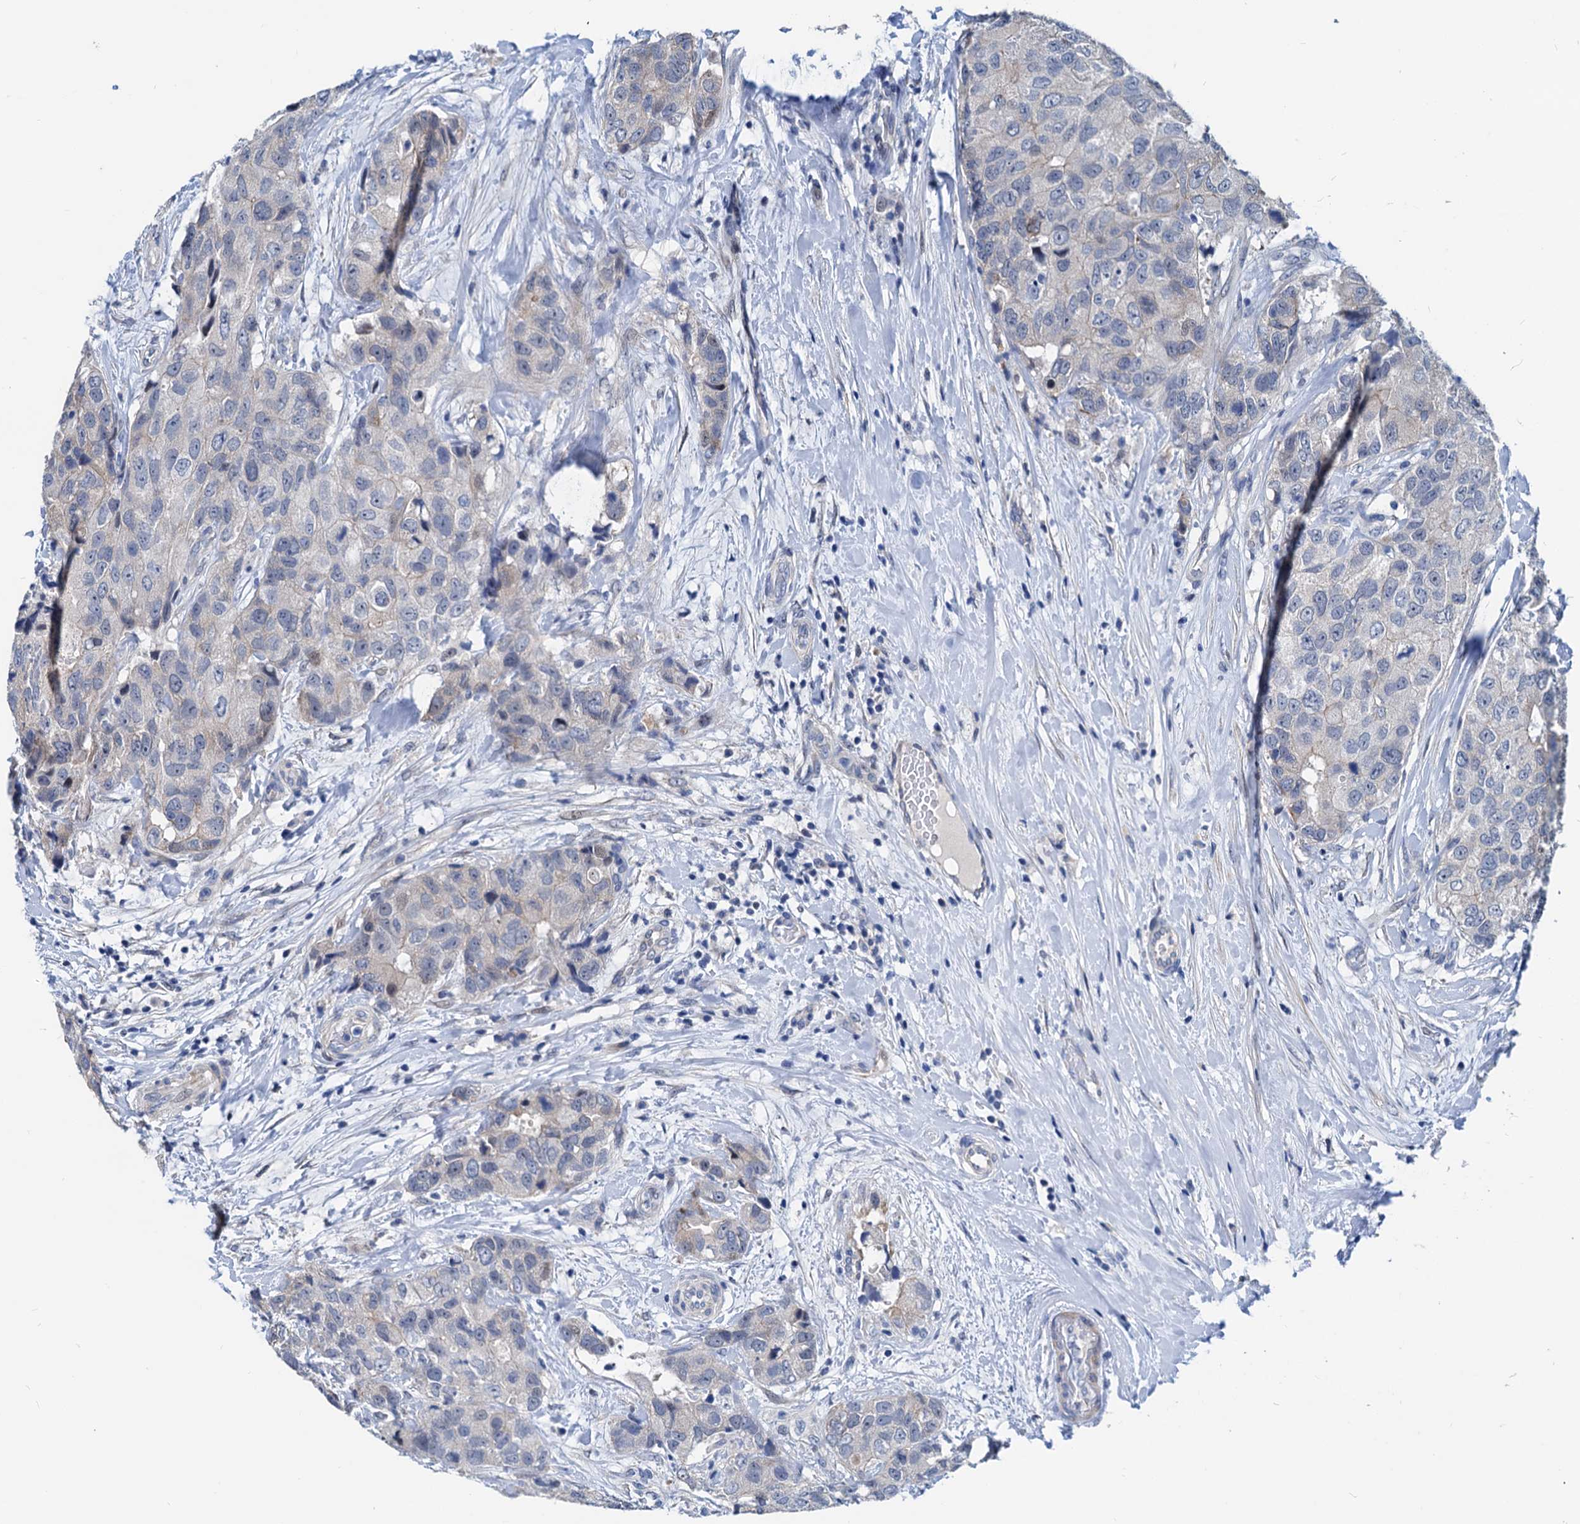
{"staining": {"intensity": "negative", "quantity": "none", "location": "none"}, "tissue": "breast cancer", "cell_type": "Tumor cells", "image_type": "cancer", "snomed": [{"axis": "morphology", "description": "Duct carcinoma"}, {"axis": "topography", "description": "Breast"}], "caption": "Tumor cells show no significant protein positivity in breast infiltrating ductal carcinoma.", "gene": "HSF2", "patient": {"sex": "female", "age": 62}}